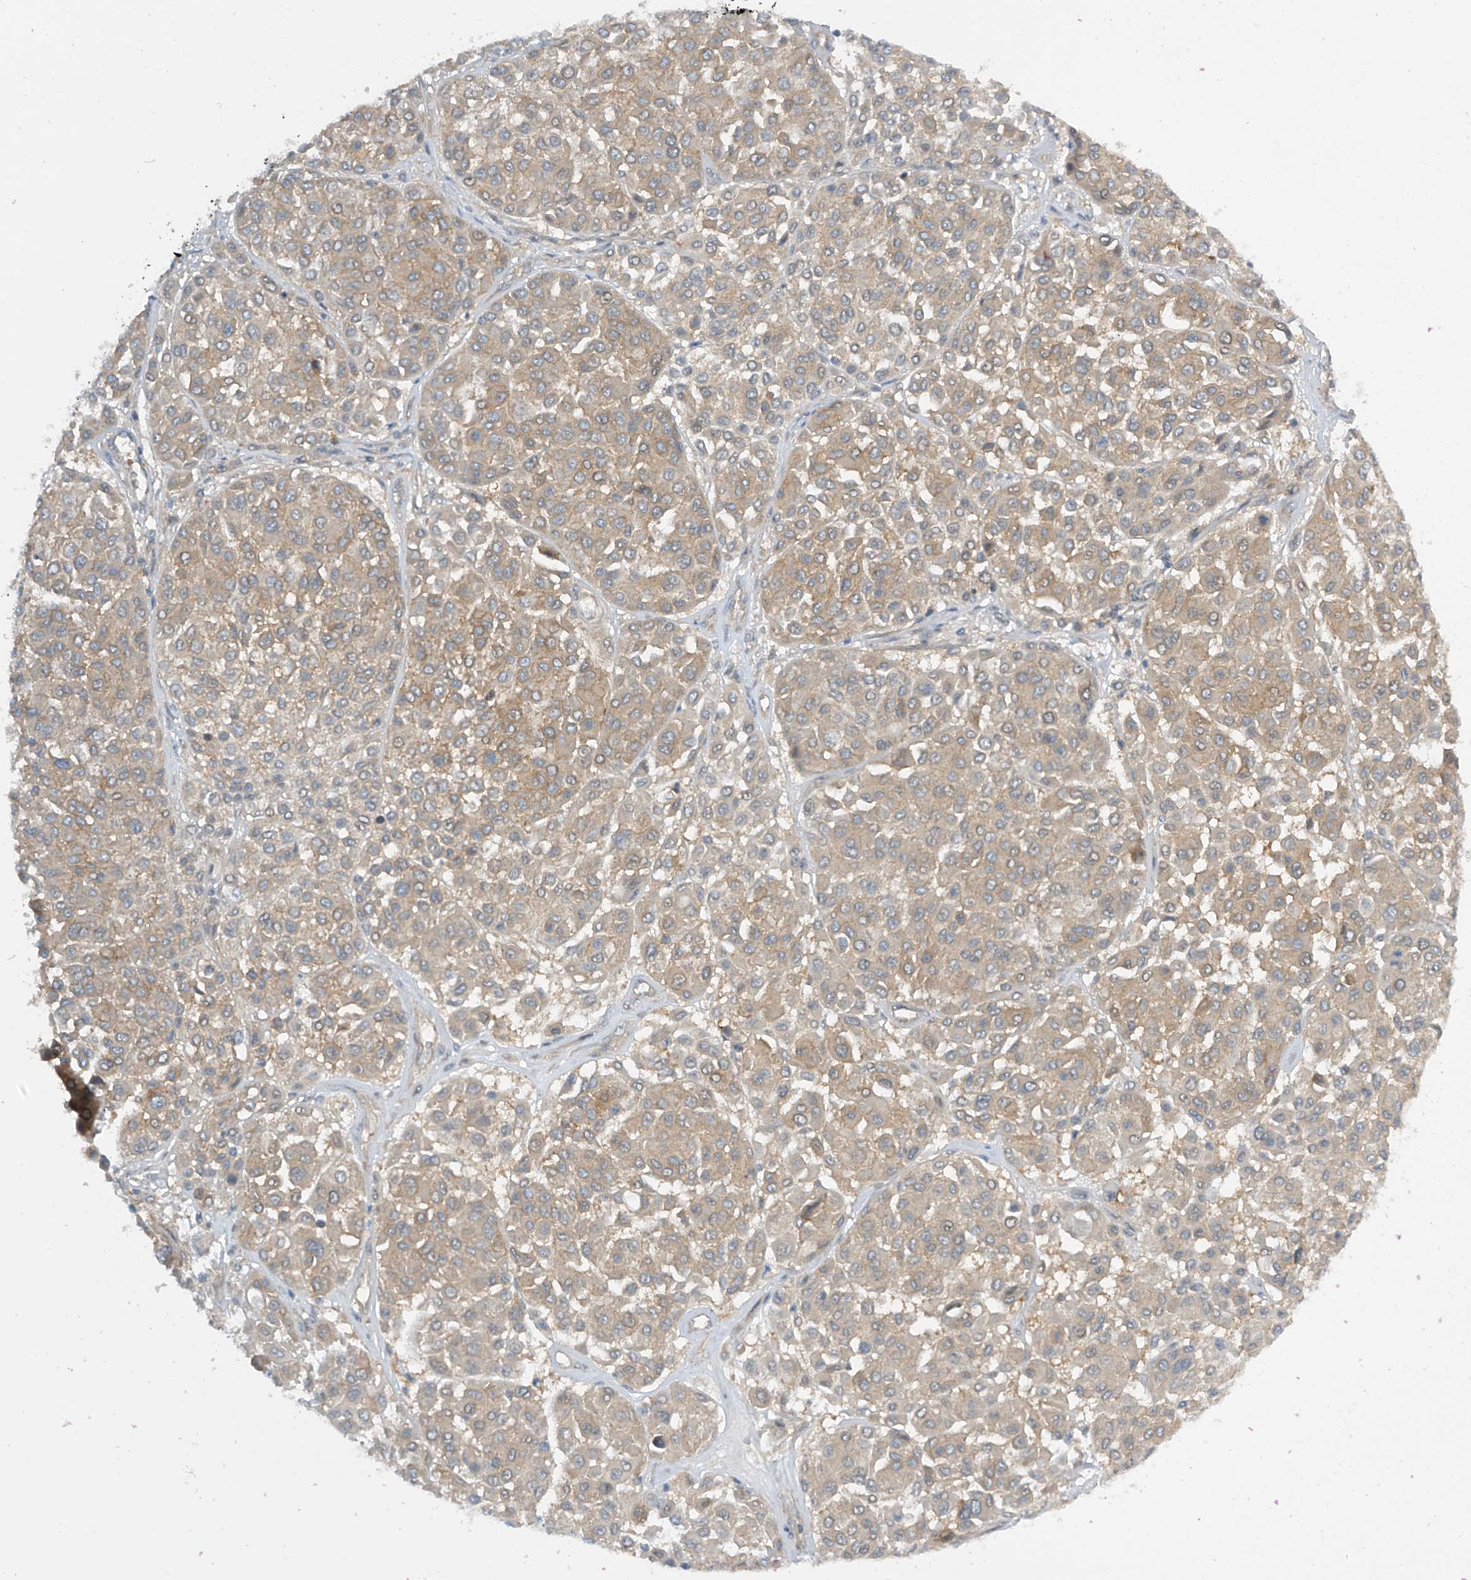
{"staining": {"intensity": "weak", "quantity": "25%-75%", "location": "cytoplasmic/membranous"}, "tissue": "melanoma", "cell_type": "Tumor cells", "image_type": "cancer", "snomed": [{"axis": "morphology", "description": "Malignant melanoma, Metastatic site"}, {"axis": "topography", "description": "Soft tissue"}], "caption": "A brown stain shows weak cytoplasmic/membranous expression of a protein in melanoma tumor cells.", "gene": "FSD1L", "patient": {"sex": "male", "age": 41}}